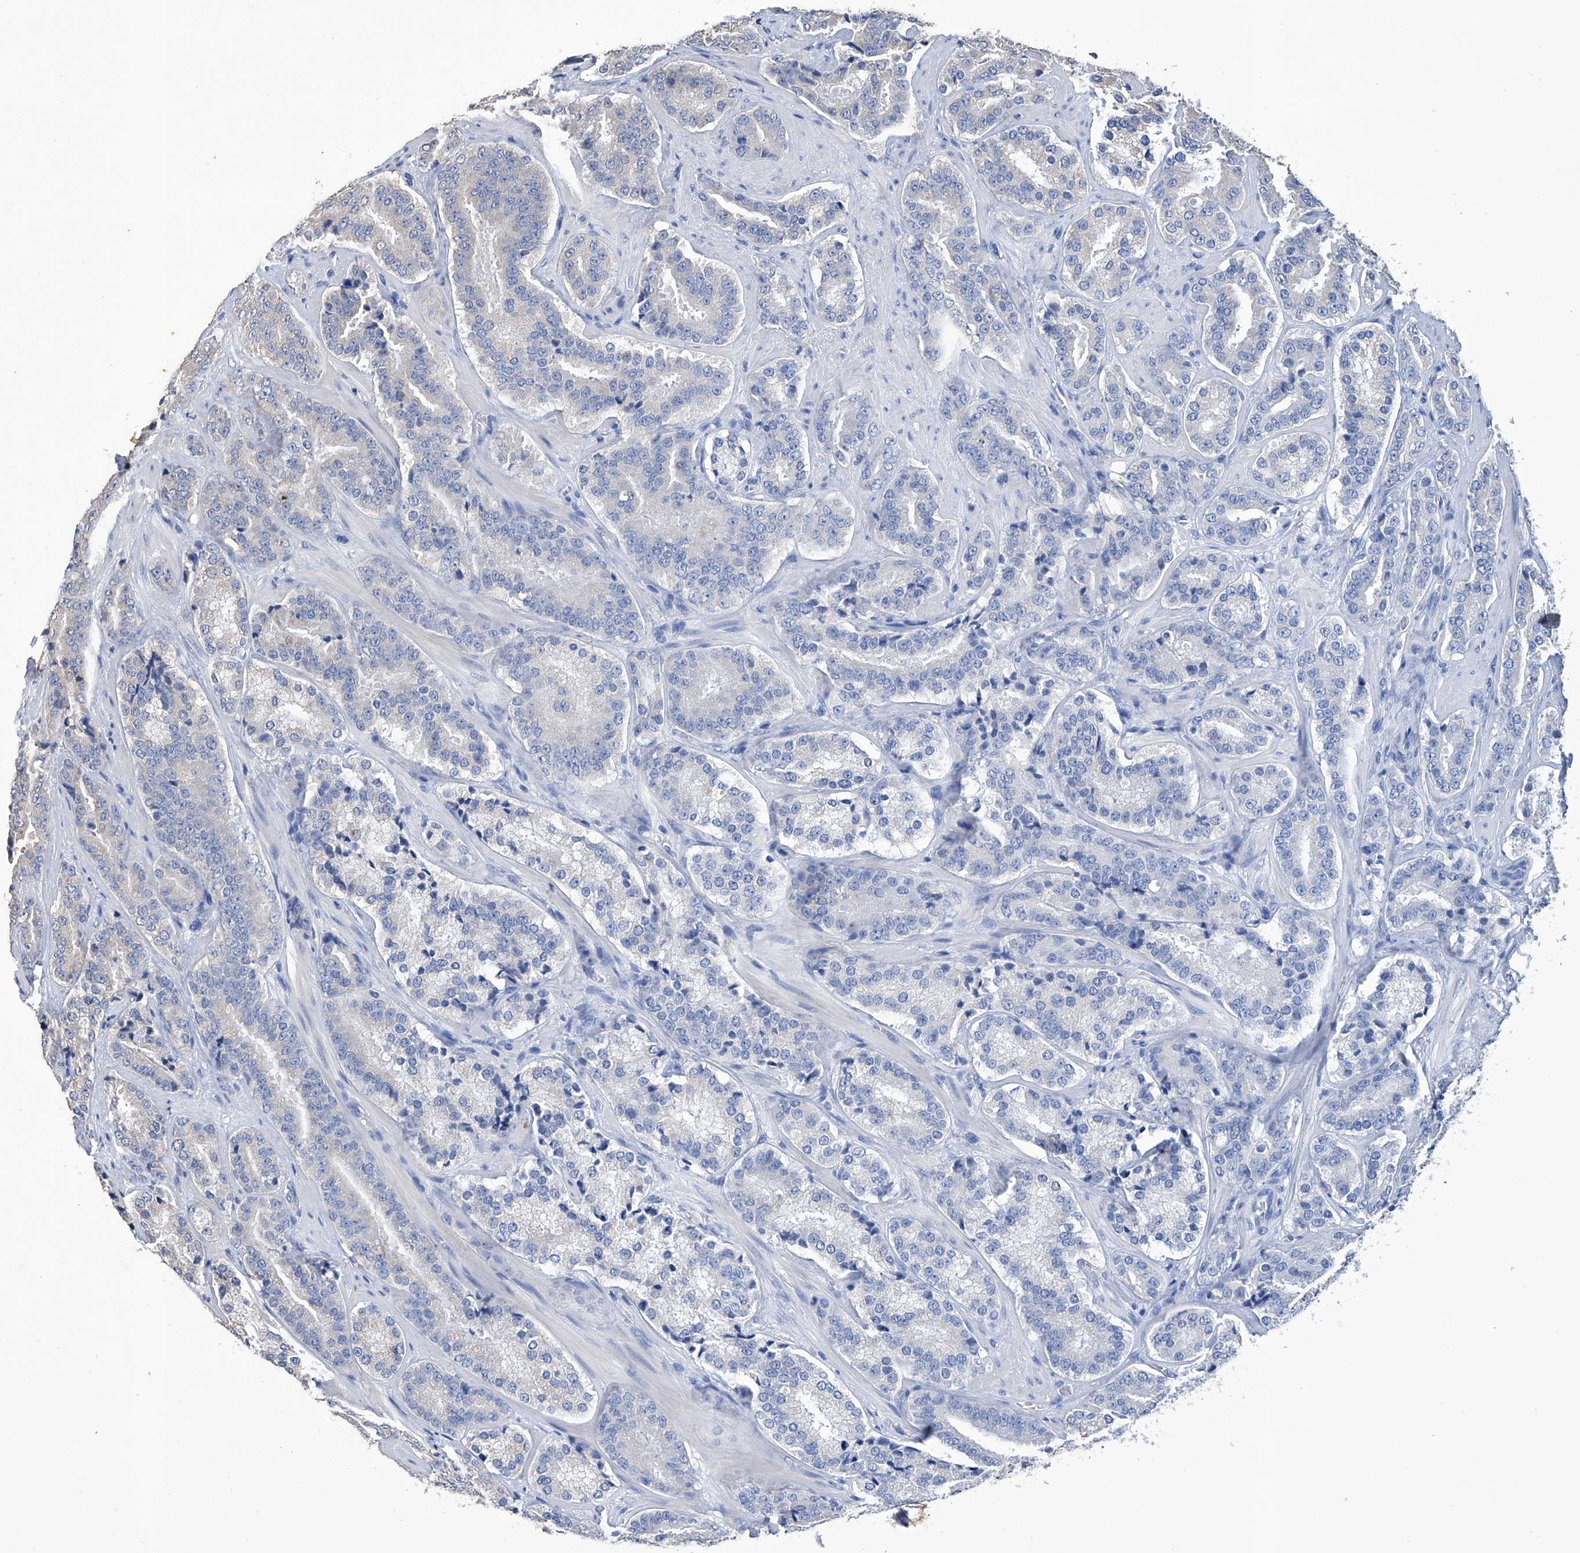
{"staining": {"intensity": "negative", "quantity": "none", "location": "none"}, "tissue": "prostate cancer", "cell_type": "Tumor cells", "image_type": "cancer", "snomed": [{"axis": "morphology", "description": "Adenocarcinoma, High grade"}, {"axis": "topography", "description": "Prostate"}], "caption": "This is an immunohistochemistry micrograph of human prostate cancer (adenocarcinoma (high-grade)). There is no staining in tumor cells.", "gene": "GPT", "patient": {"sex": "male", "age": 60}}